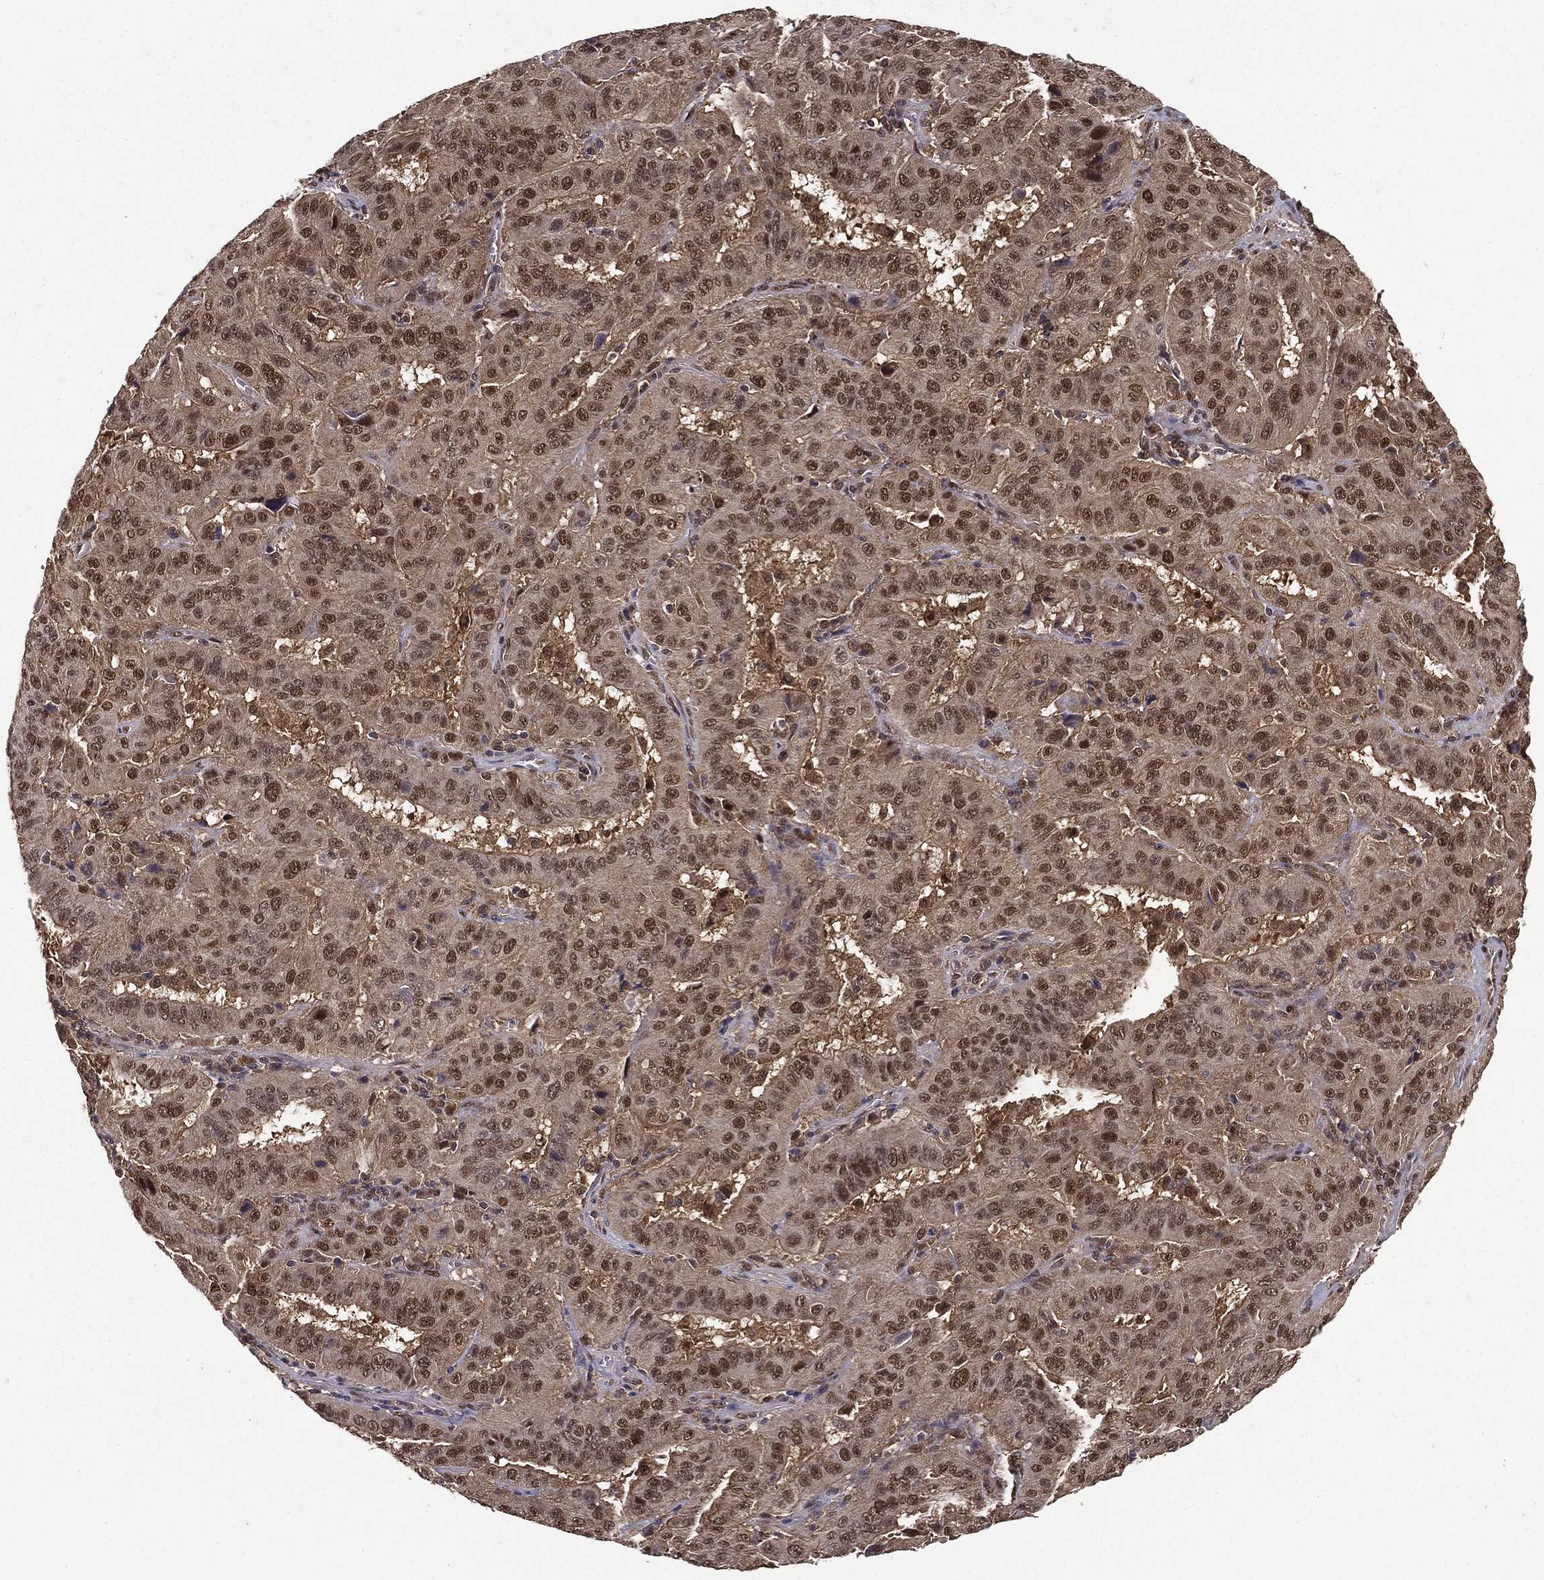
{"staining": {"intensity": "moderate", "quantity": ">75%", "location": "nuclear"}, "tissue": "pancreatic cancer", "cell_type": "Tumor cells", "image_type": "cancer", "snomed": [{"axis": "morphology", "description": "Adenocarcinoma, NOS"}, {"axis": "topography", "description": "Pancreas"}], "caption": "Pancreatic cancer stained for a protein (brown) reveals moderate nuclear positive positivity in about >75% of tumor cells.", "gene": "CARM1", "patient": {"sex": "male", "age": 63}}